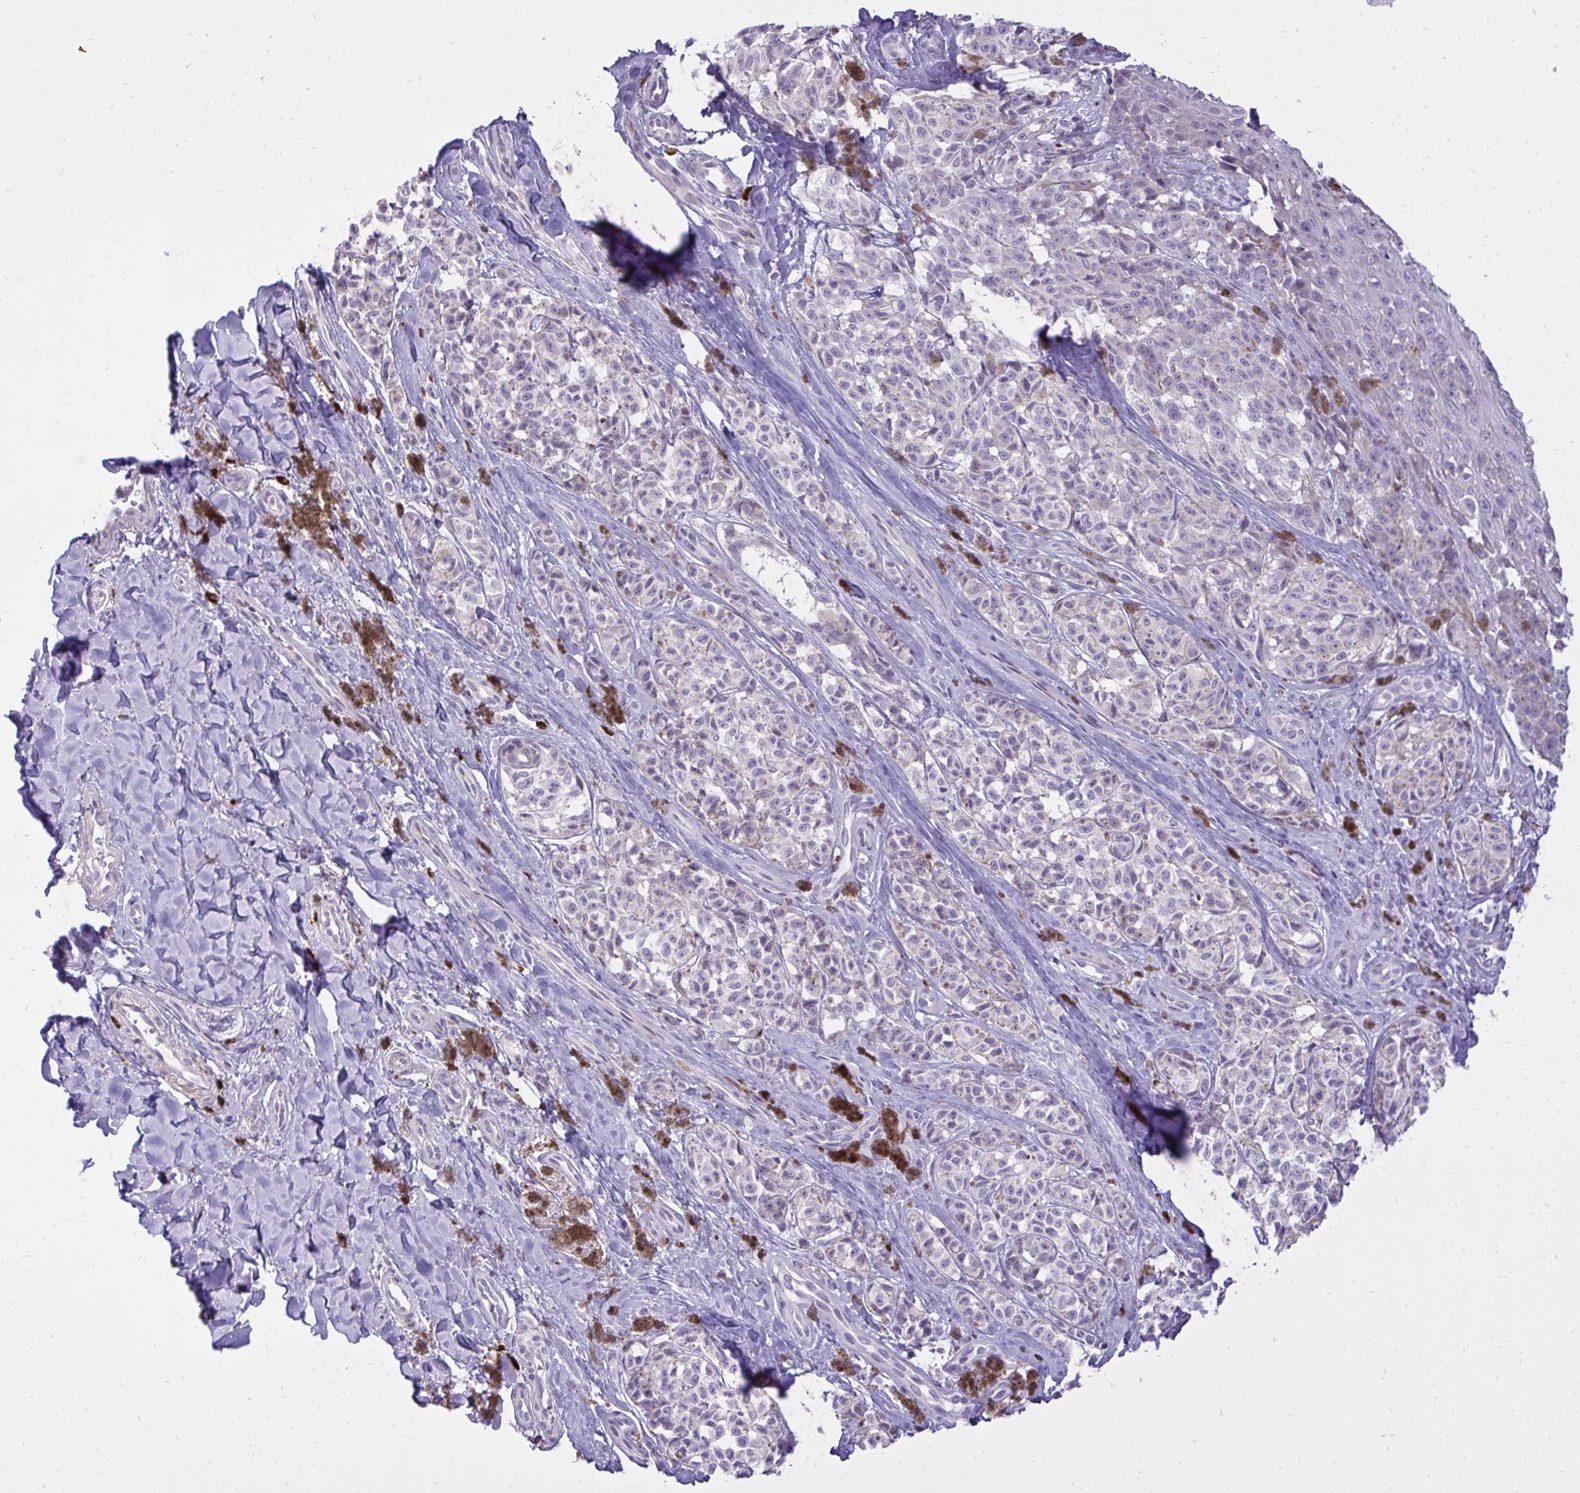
{"staining": {"intensity": "negative", "quantity": "none", "location": "none"}, "tissue": "melanoma", "cell_type": "Tumor cells", "image_type": "cancer", "snomed": [{"axis": "morphology", "description": "Malignant melanoma, NOS"}, {"axis": "topography", "description": "Skin"}], "caption": "Immunohistochemistry of melanoma demonstrates no expression in tumor cells.", "gene": "SPAG1", "patient": {"sex": "female", "age": 65}}